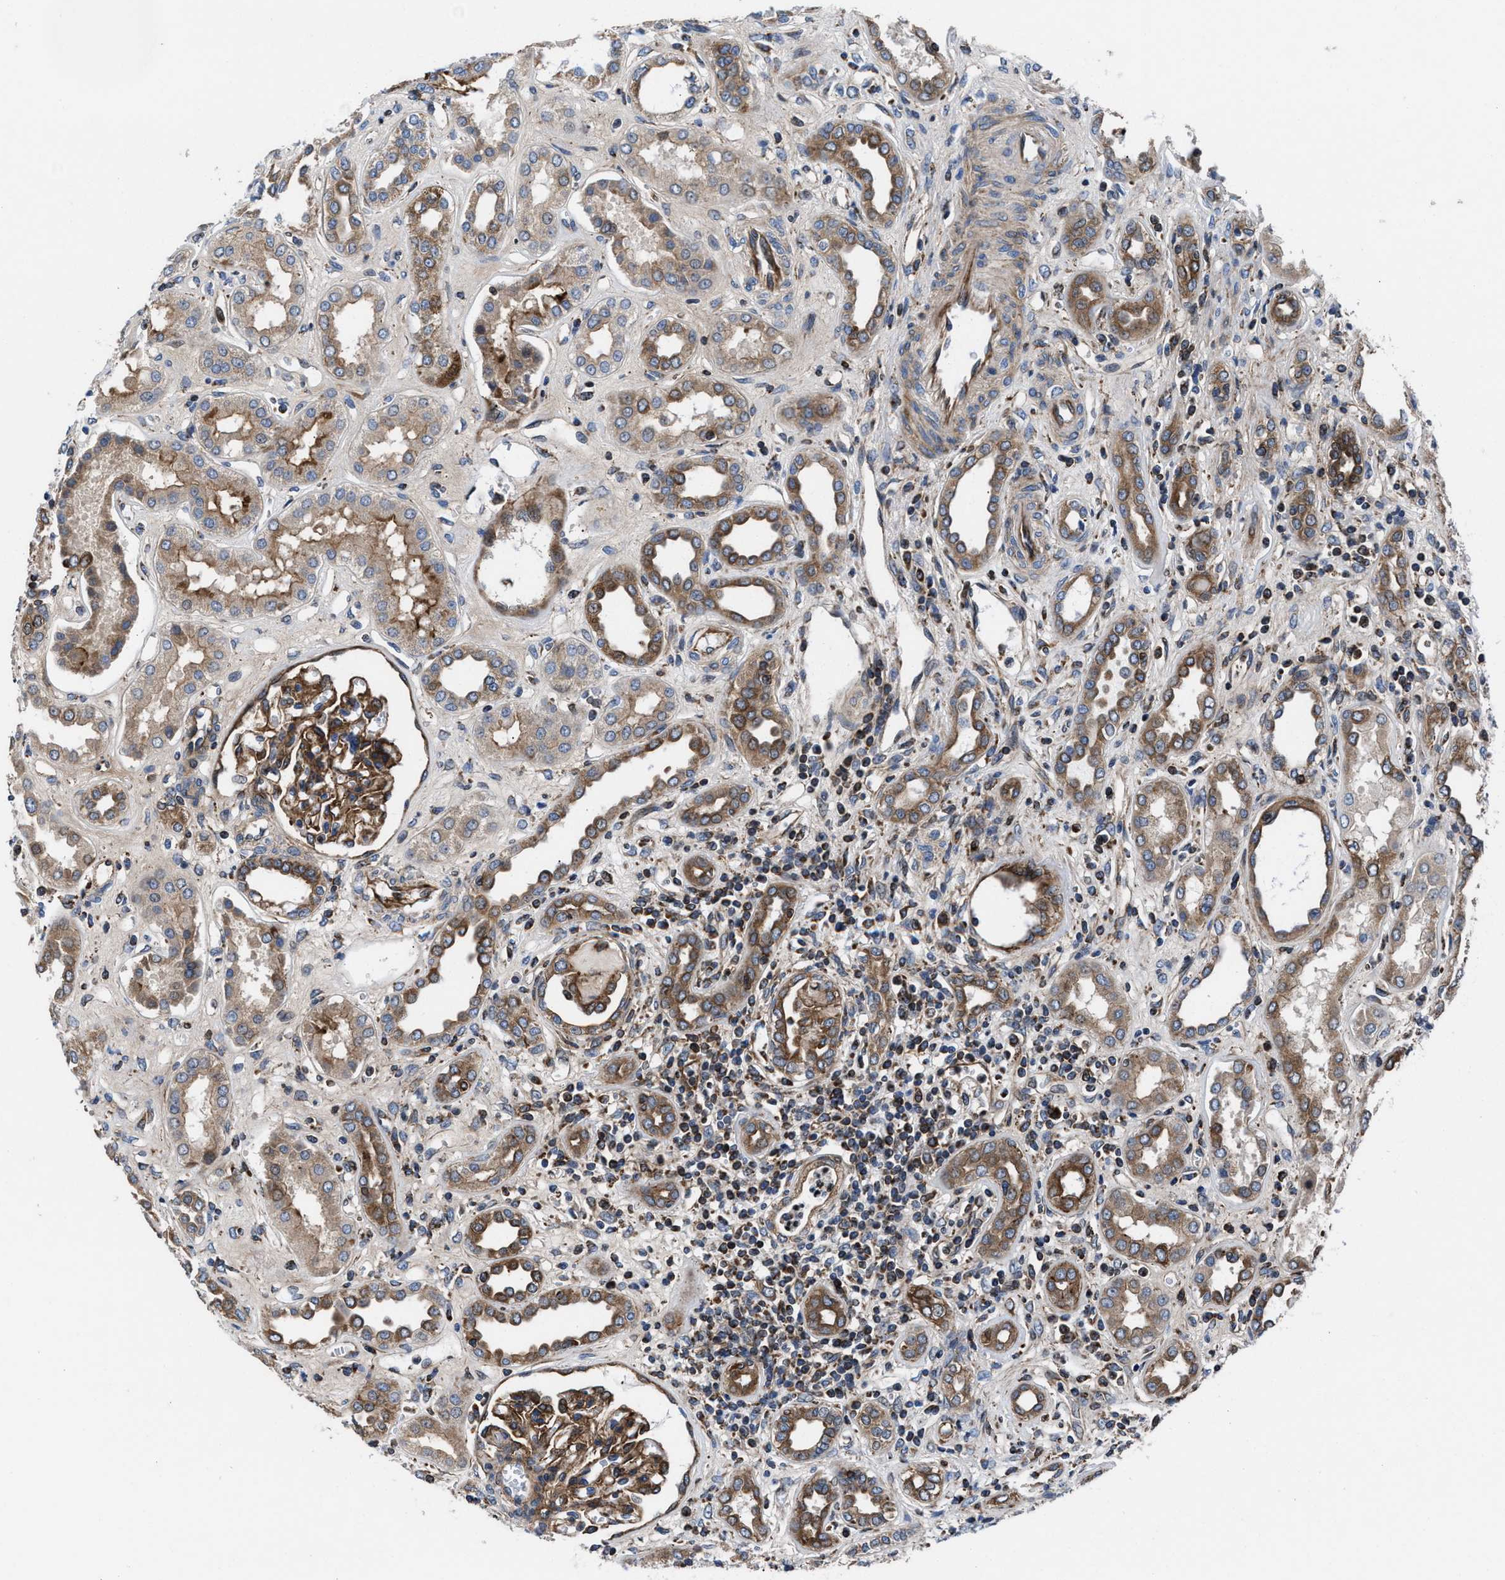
{"staining": {"intensity": "strong", "quantity": ">75%", "location": "cytoplasmic/membranous"}, "tissue": "kidney", "cell_type": "Cells in glomeruli", "image_type": "normal", "snomed": [{"axis": "morphology", "description": "Normal tissue, NOS"}, {"axis": "topography", "description": "Kidney"}], "caption": "This is a micrograph of IHC staining of benign kidney, which shows strong staining in the cytoplasmic/membranous of cells in glomeruli.", "gene": "PRR15L", "patient": {"sex": "male", "age": 59}}